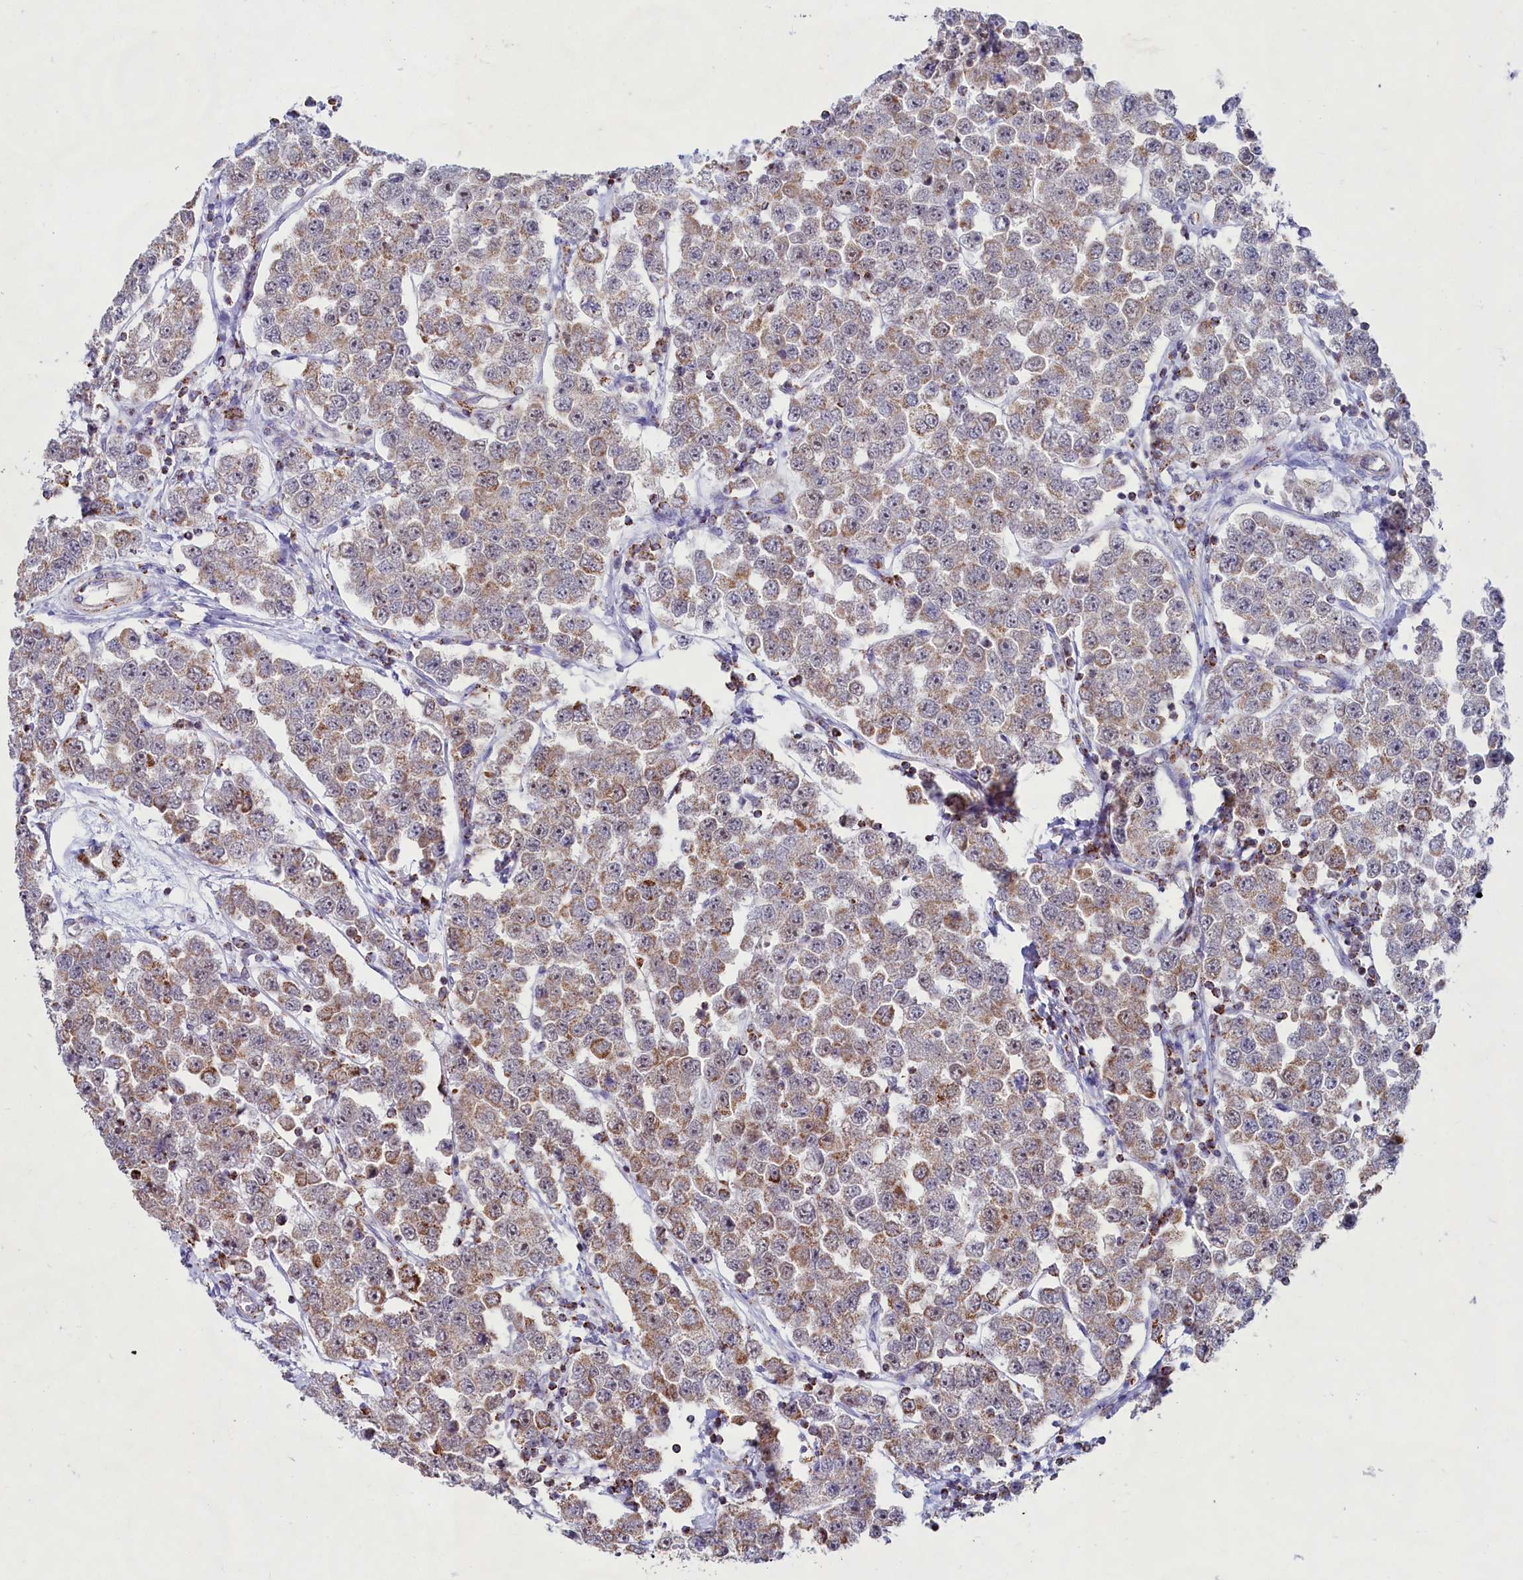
{"staining": {"intensity": "moderate", "quantity": "25%-75%", "location": "cytoplasmic/membranous"}, "tissue": "testis cancer", "cell_type": "Tumor cells", "image_type": "cancer", "snomed": [{"axis": "morphology", "description": "Seminoma, NOS"}, {"axis": "topography", "description": "Testis"}], "caption": "High-magnification brightfield microscopy of seminoma (testis) stained with DAB (3,3'-diaminobenzidine) (brown) and counterstained with hematoxylin (blue). tumor cells exhibit moderate cytoplasmic/membranous positivity is appreciated in approximately25%-75% of cells. Immunohistochemistry (ihc) stains the protein of interest in brown and the nuclei are stained blue.", "gene": "C1D", "patient": {"sex": "male", "age": 28}}